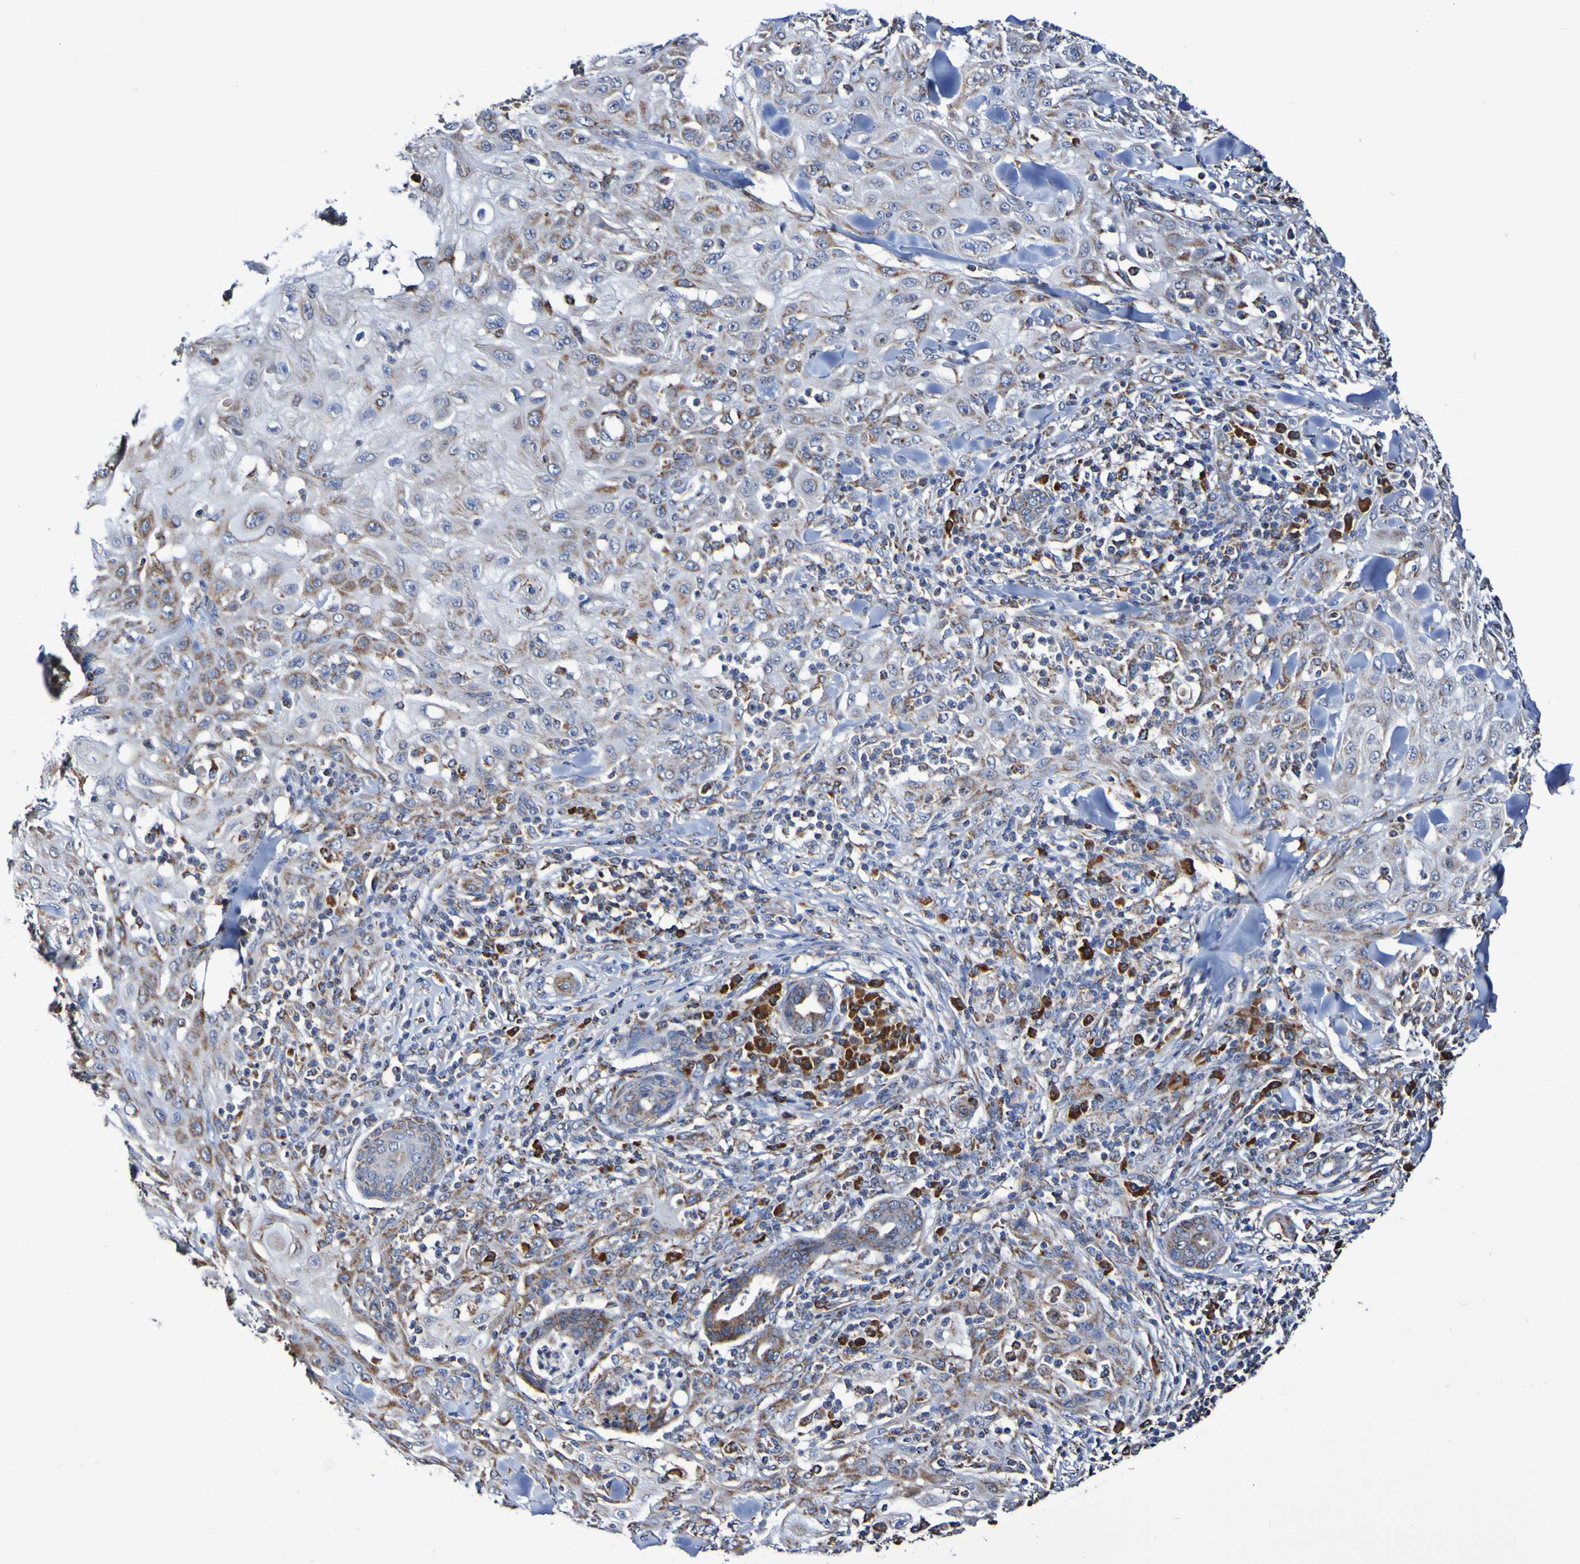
{"staining": {"intensity": "weak", "quantity": "25%-75%", "location": "cytoplasmic/membranous"}, "tissue": "skin cancer", "cell_type": "Tumor cells", "image_type": "cancer", "snomed": [{"axis": "morphology", "description": "Squamous cell carcinoma, NOS"}, {"axis": "topography", "description": "Skin"}], "caption": "This photomicrograph shows skin cancer stained with immunohistochemistry to label a protein in brown. The cytoplasmic/membranous of tumor cells show weak positivity for the protein. Nuclei are counter-stained blue.", "gene": "IL18R1", "patient": {"sex": "male", "age": 24}}